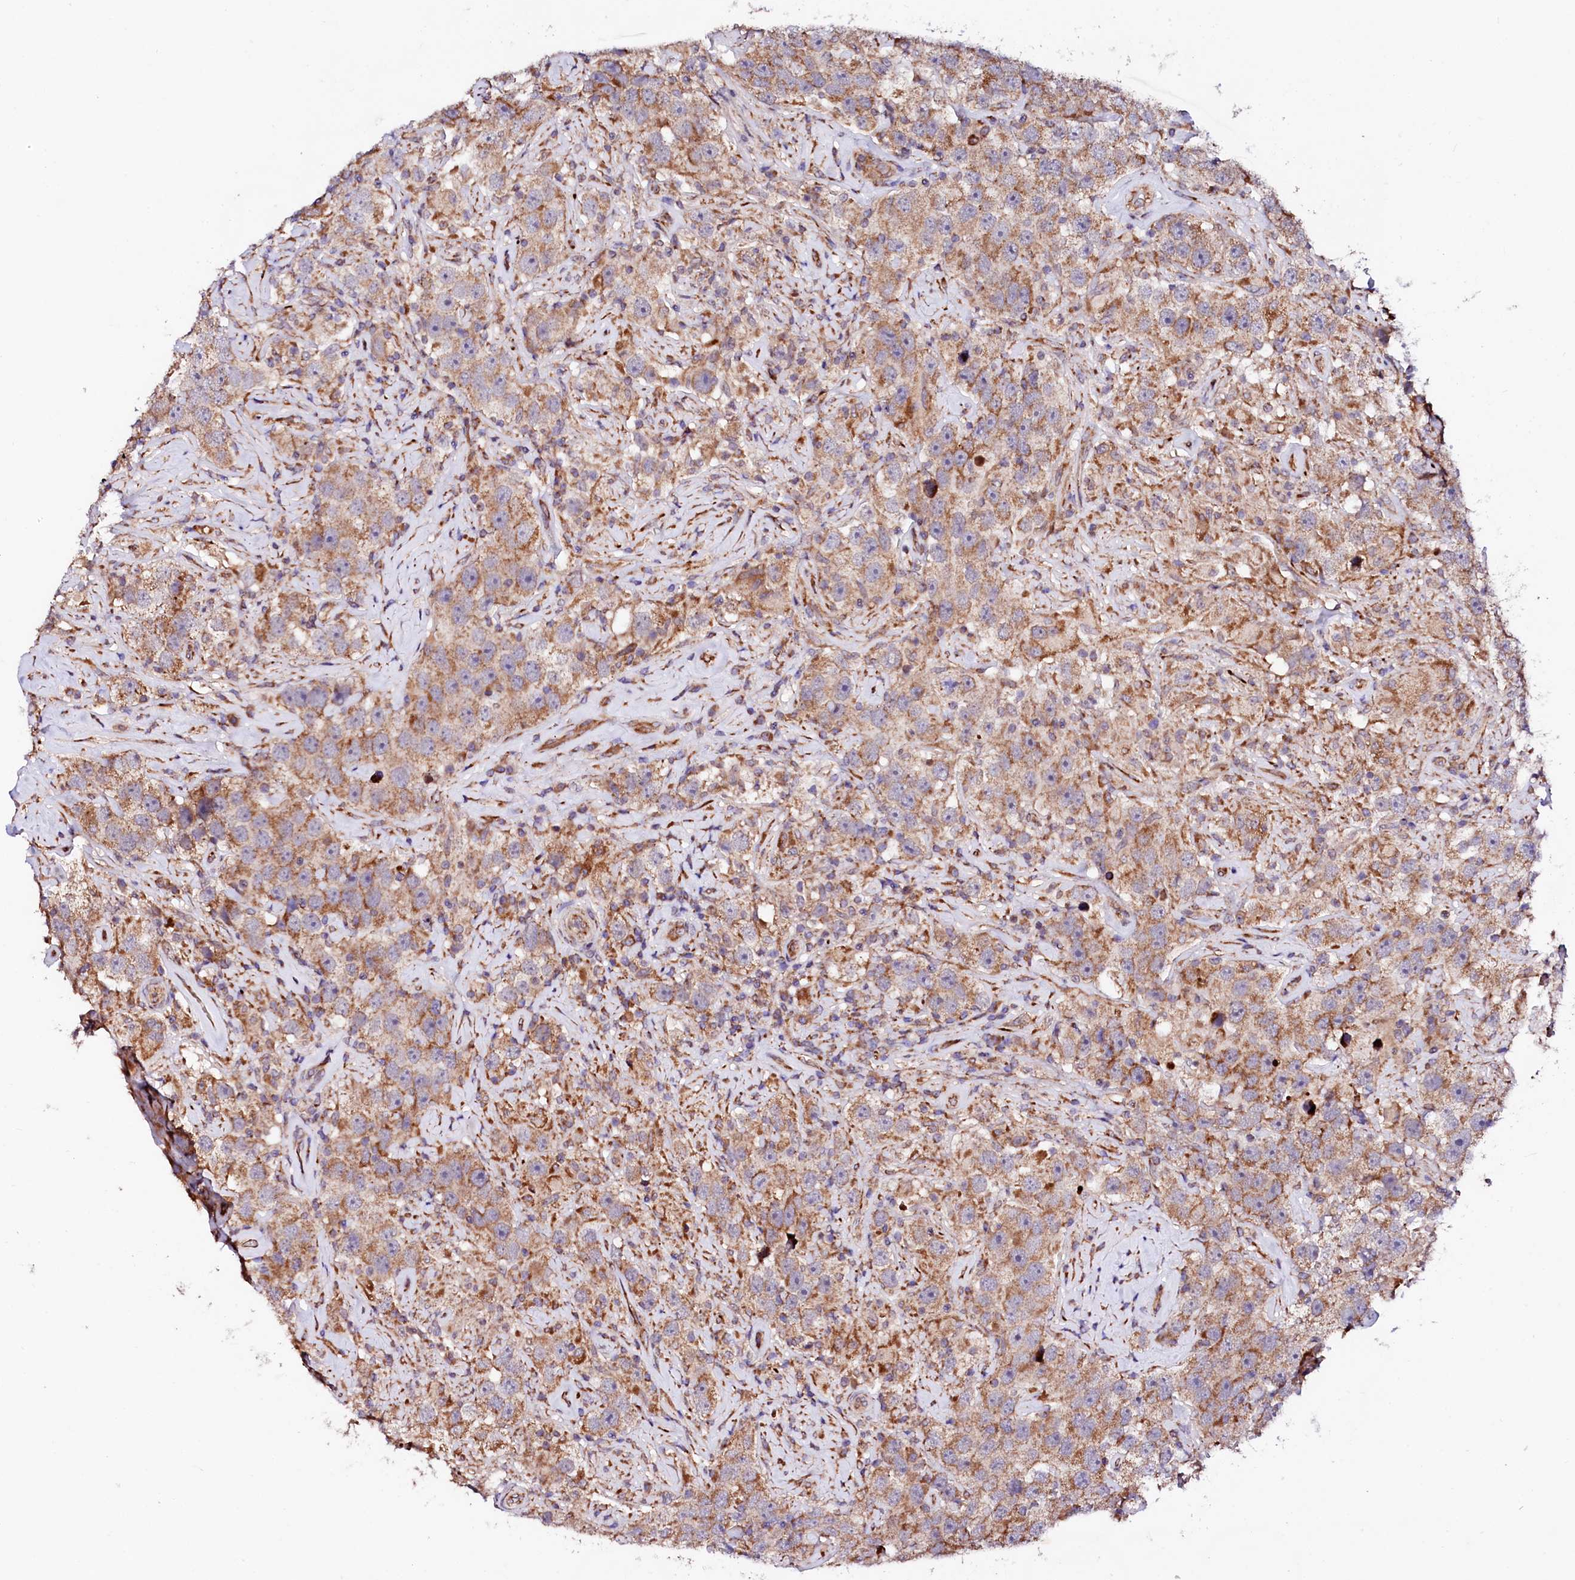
{"staining": {"intensity": "moderate", "quantity": ">75%", "location": "cytoplasmic/membranous"}, "tissue": "testis cancer", "cell_type": "Tumor cells", "image_type": "cancer", "snomed": [{"axis": "morphology", "description": "Seminoma, NOS"}, {"axis": "topography", "description": "Testis"}], "caption": "Brown immunohistochemical staining in seminoma (testis) reveals moderate cytoplasmic/membranous expression in approximately >75% of tumor cells.", "gene": "UBE3C", "patient": {"sex": "male", "age": 49}}